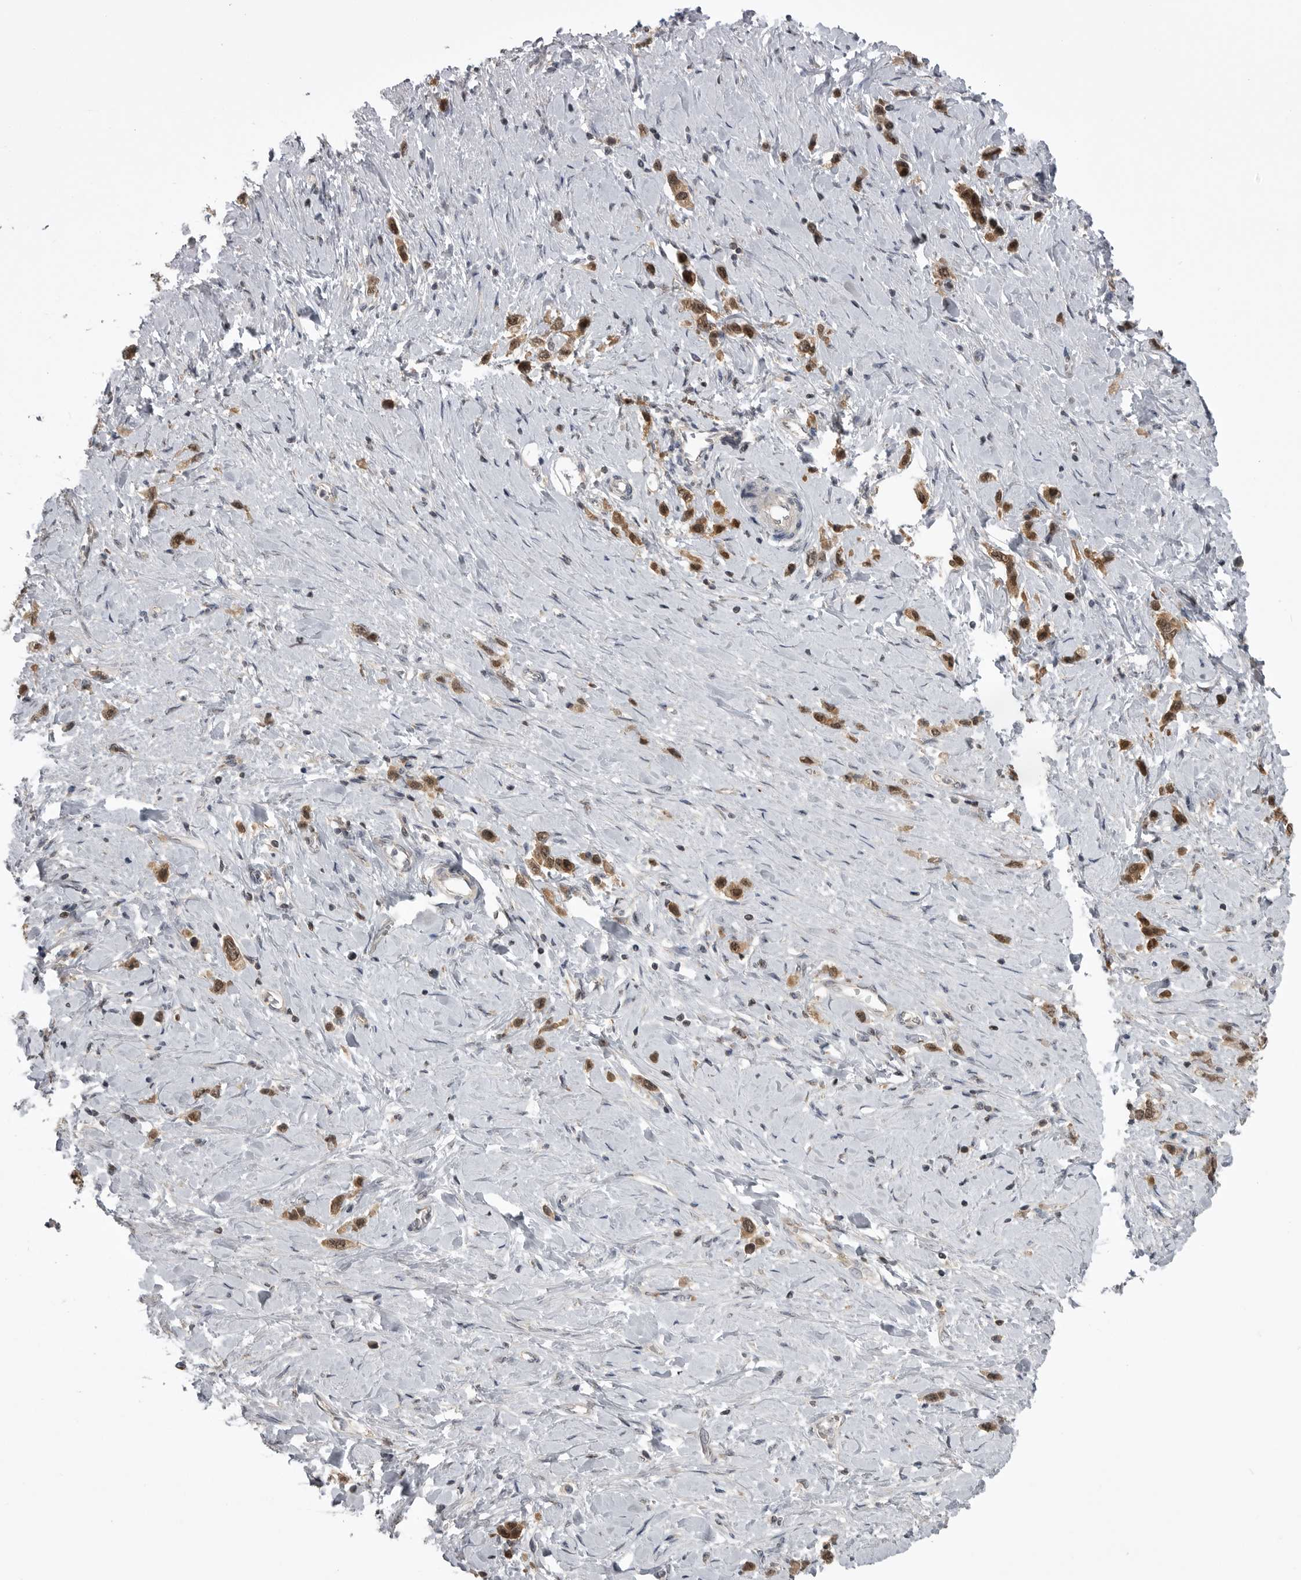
{"staining": {"intensity": "moderate", "quantity": ">75%", "location": "cytoplasmic/membranous,nuclear"}, "tissue": "stomach cancer", "cell_type": "Tumor cells", "image_type": "cancer", "snomed": [{"axis": "morphology", "description": "Adenocarcinoma, NOS"}, {"axis": "topography", "description": "Stomach"}], "caption": "Protein analysis of stomach cancer (adenocarcinoma) tissue exhibits moderate cytoplasmic/membranous and nuclear expression in about >75% of tumor cells. Using DAB (3,3'-diaminobenzidine) (brown) and hematoxylin (blue) stains, captured at high magnification using brightfield microscopy.", "gene": "MAPK13", "patient": {"sex": "female", "age": 65}}